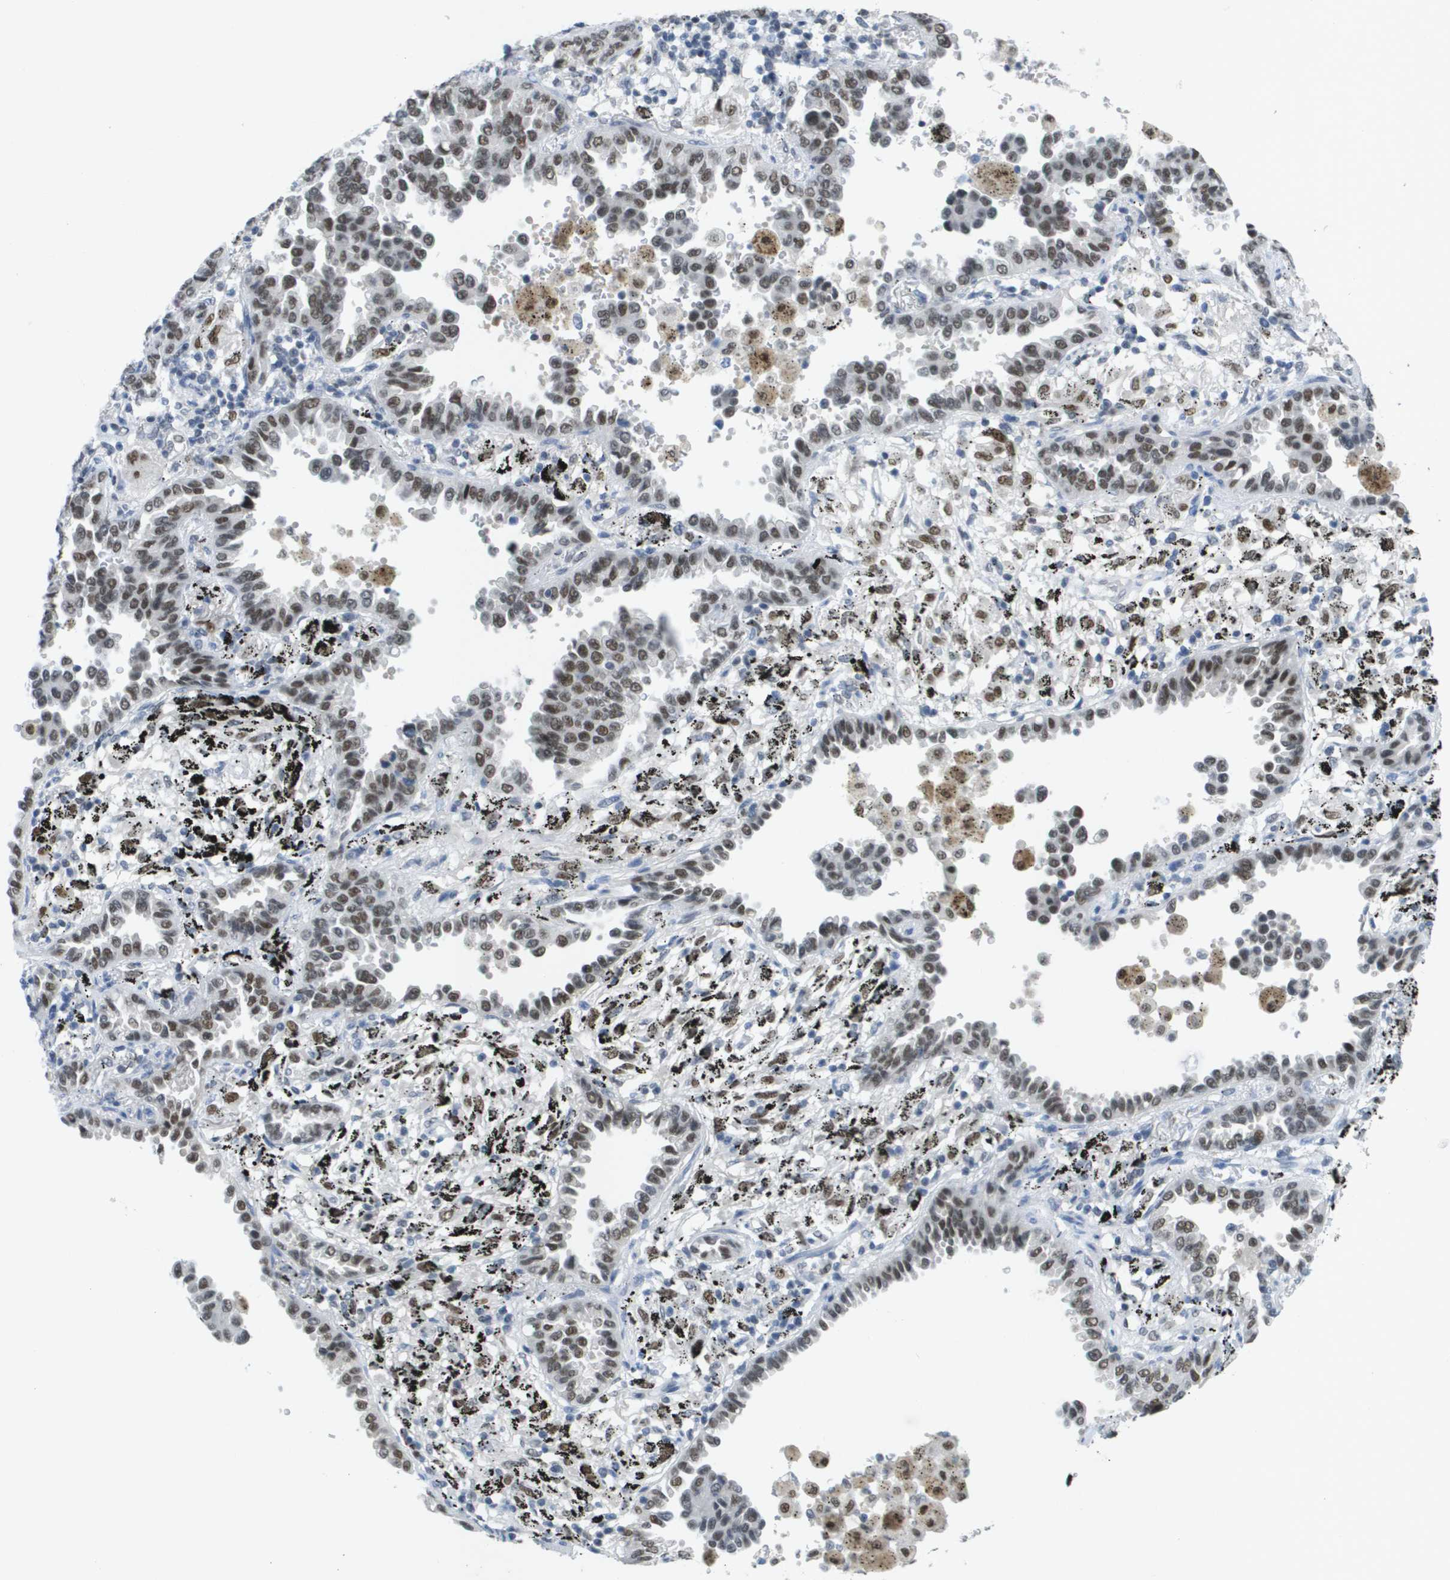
{"staining": {"intensity": "moderate", "quantity": ">75%", "location": "nuclear"}, "tissue": "lung cancer", "cell_type": "Tumor cells", "image_type": "cancer", "snomed": [{"axis": "morphology", "description": "Normal tissue, NOS"}, {"axis": "morphology", "description": "Adenocarcinoma, NOS"}, {"axis": "topography", "description": "Lung"}], "caption": "A brown stain labels moderate nuclear staining of a protein in lung adenocarcinoma tumor cells.", "gene": "TP53RK", "patient": {"sex": "male", "age": 59}}